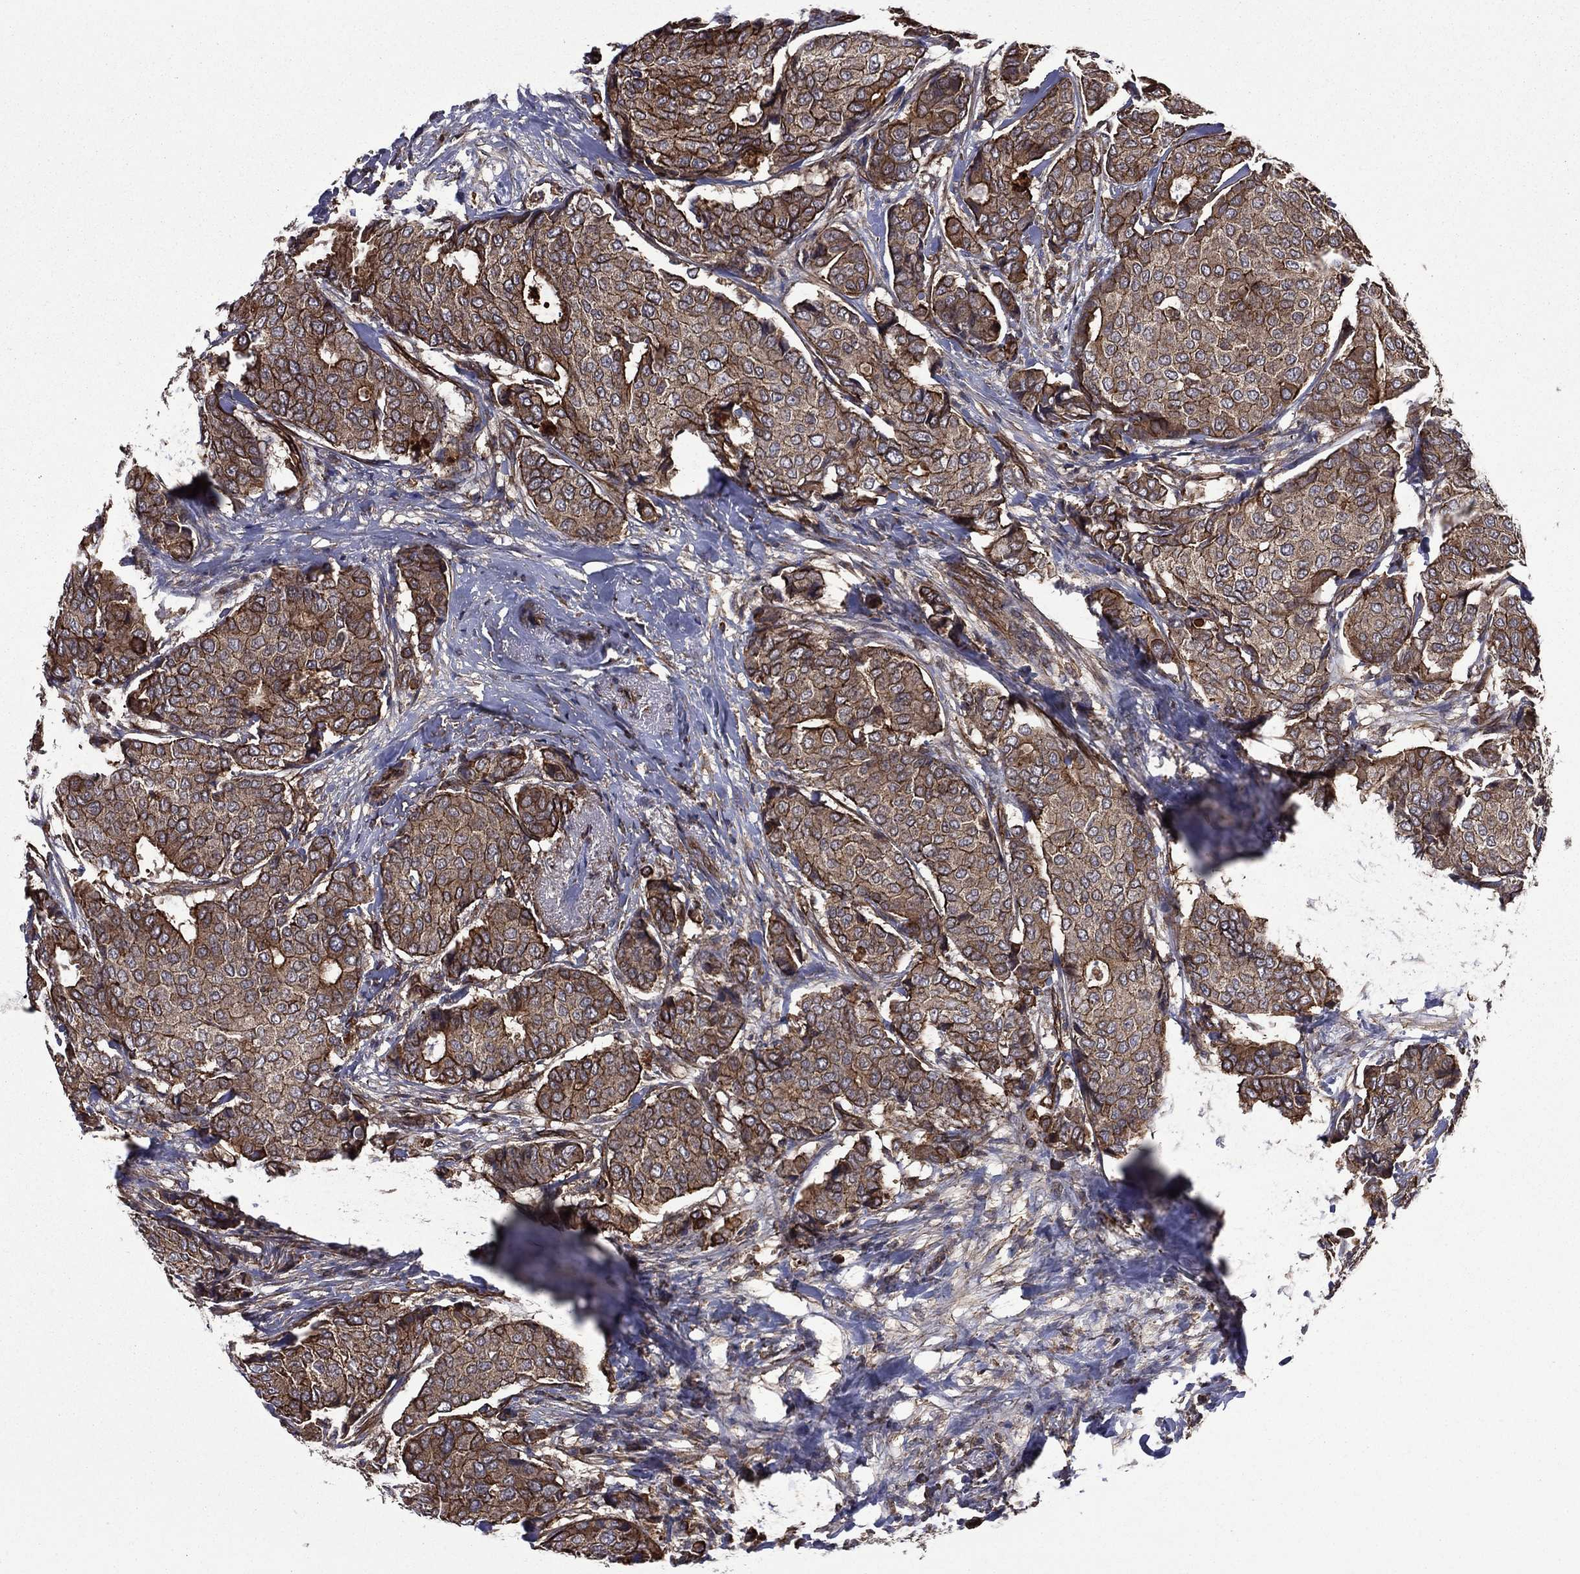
{"staining": {"intensity": "strong", "quantity": "25%-75%", "location": "cytoplasmic/membranous"}, "tissue": "breast cancer", "cell_type": "Tumor cells", "image_type": "cancer", "snomed": [{"axis": "morphology", "description": "Duct carcinoma"}, {"axis": "topography", "description": "Breast"}], "caption": "Protein analysis of breast invasive ductal carcinoma tissue exhibits strong cytoplasmic/membranous positivity in approximately 25%-75% of tumor cells.", "gene": "PLPP3", "patient": {"sex": "female", "age": 75}}